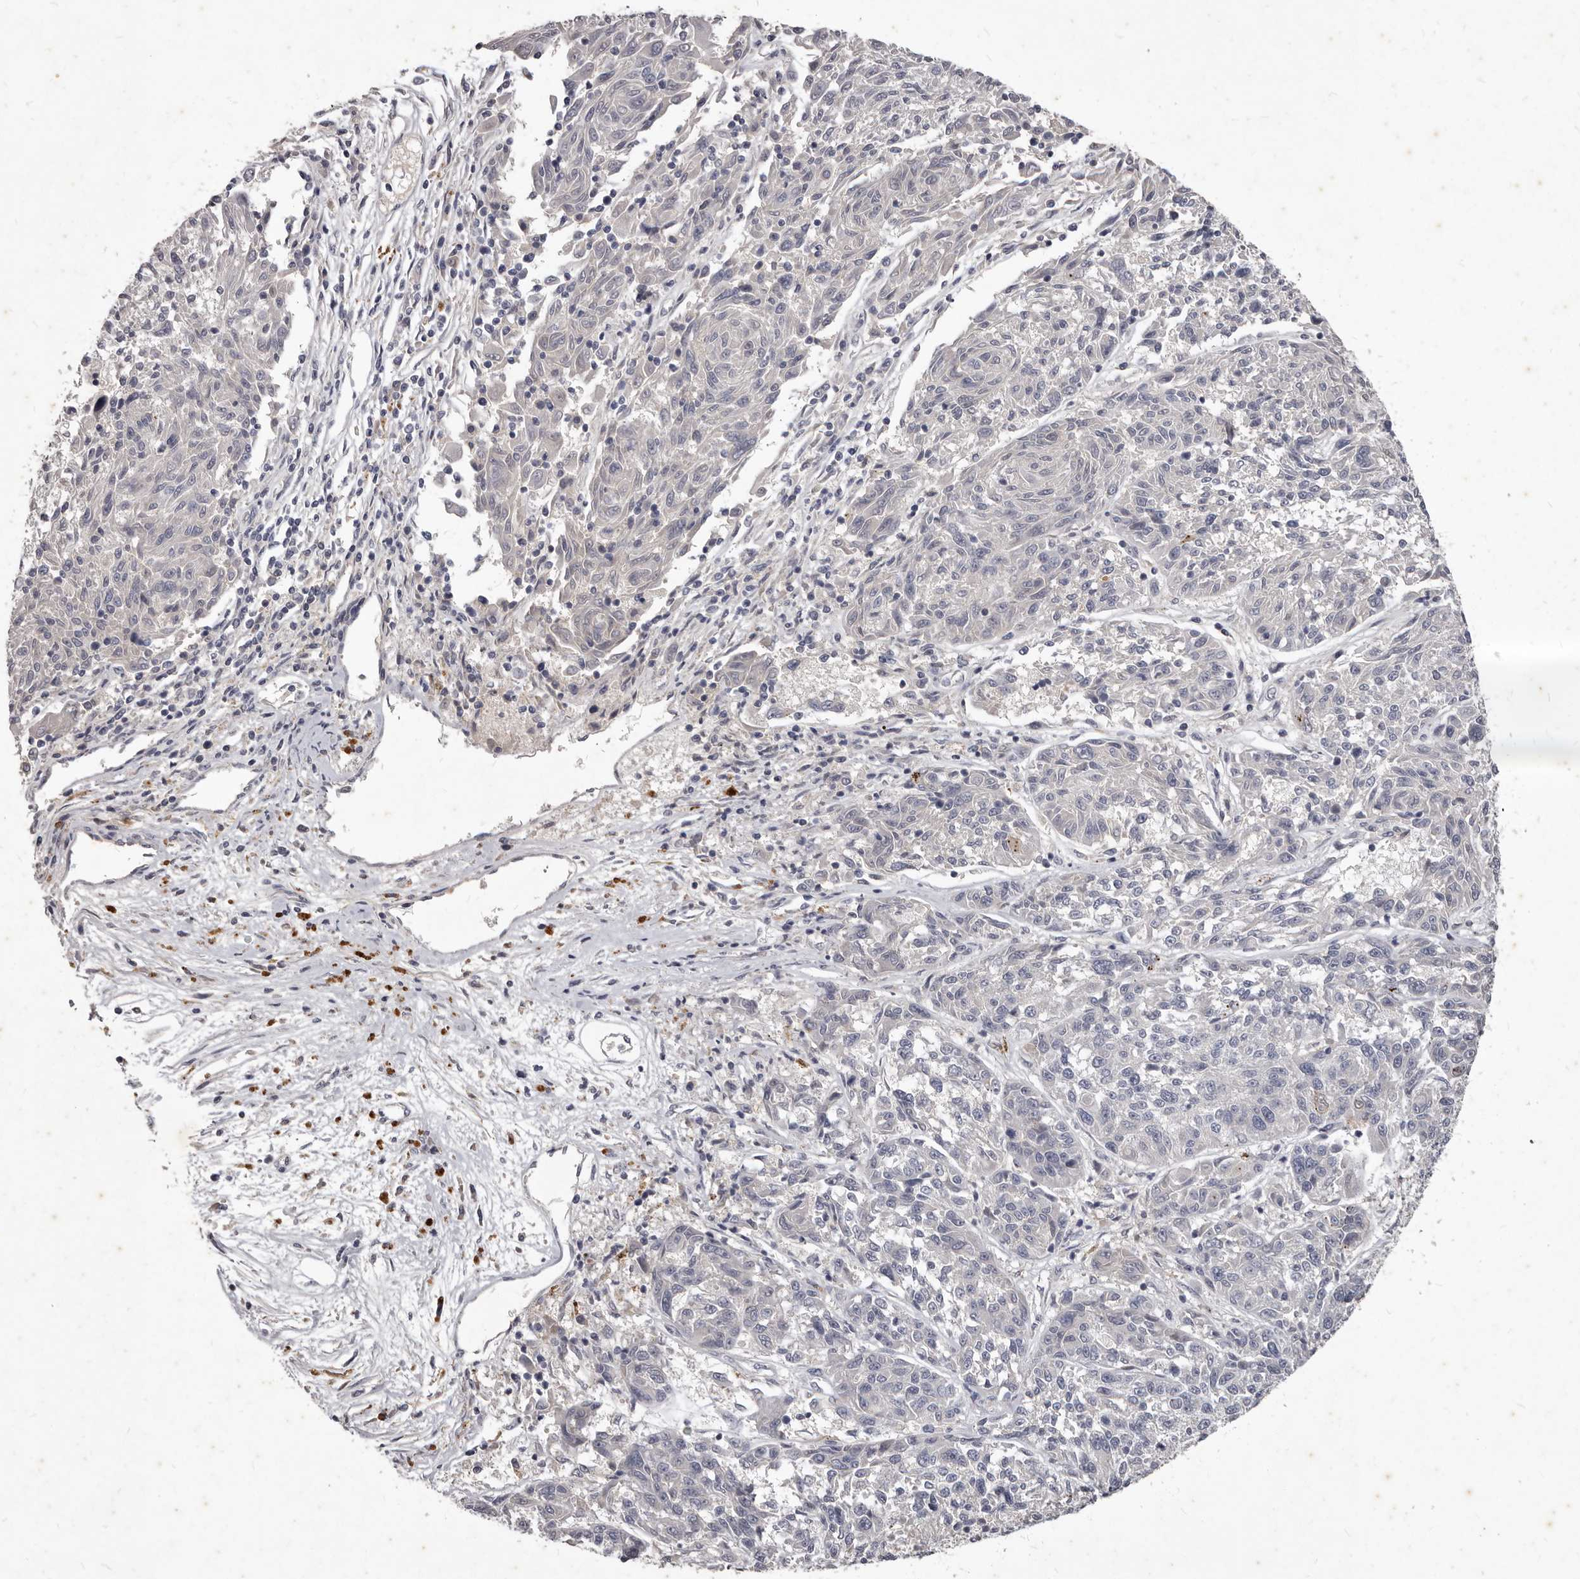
{"staining": {"intensity": "negative", "quantity": "none", "location": "none"}, "tissue": "melanoma", "cell_type": "Tumor cells", "image_type": "cancer", "snomed": [{"axis": "morphology", "description": "Malignant melanoma, NOS"}, {"axis": "topography", "description": "Skin"}], "caption": "Tumor cells show no significant protein staining in malignant melanoma.", "gene": "GPRC5C", "patient": {"sex": "male", "age": 53}}